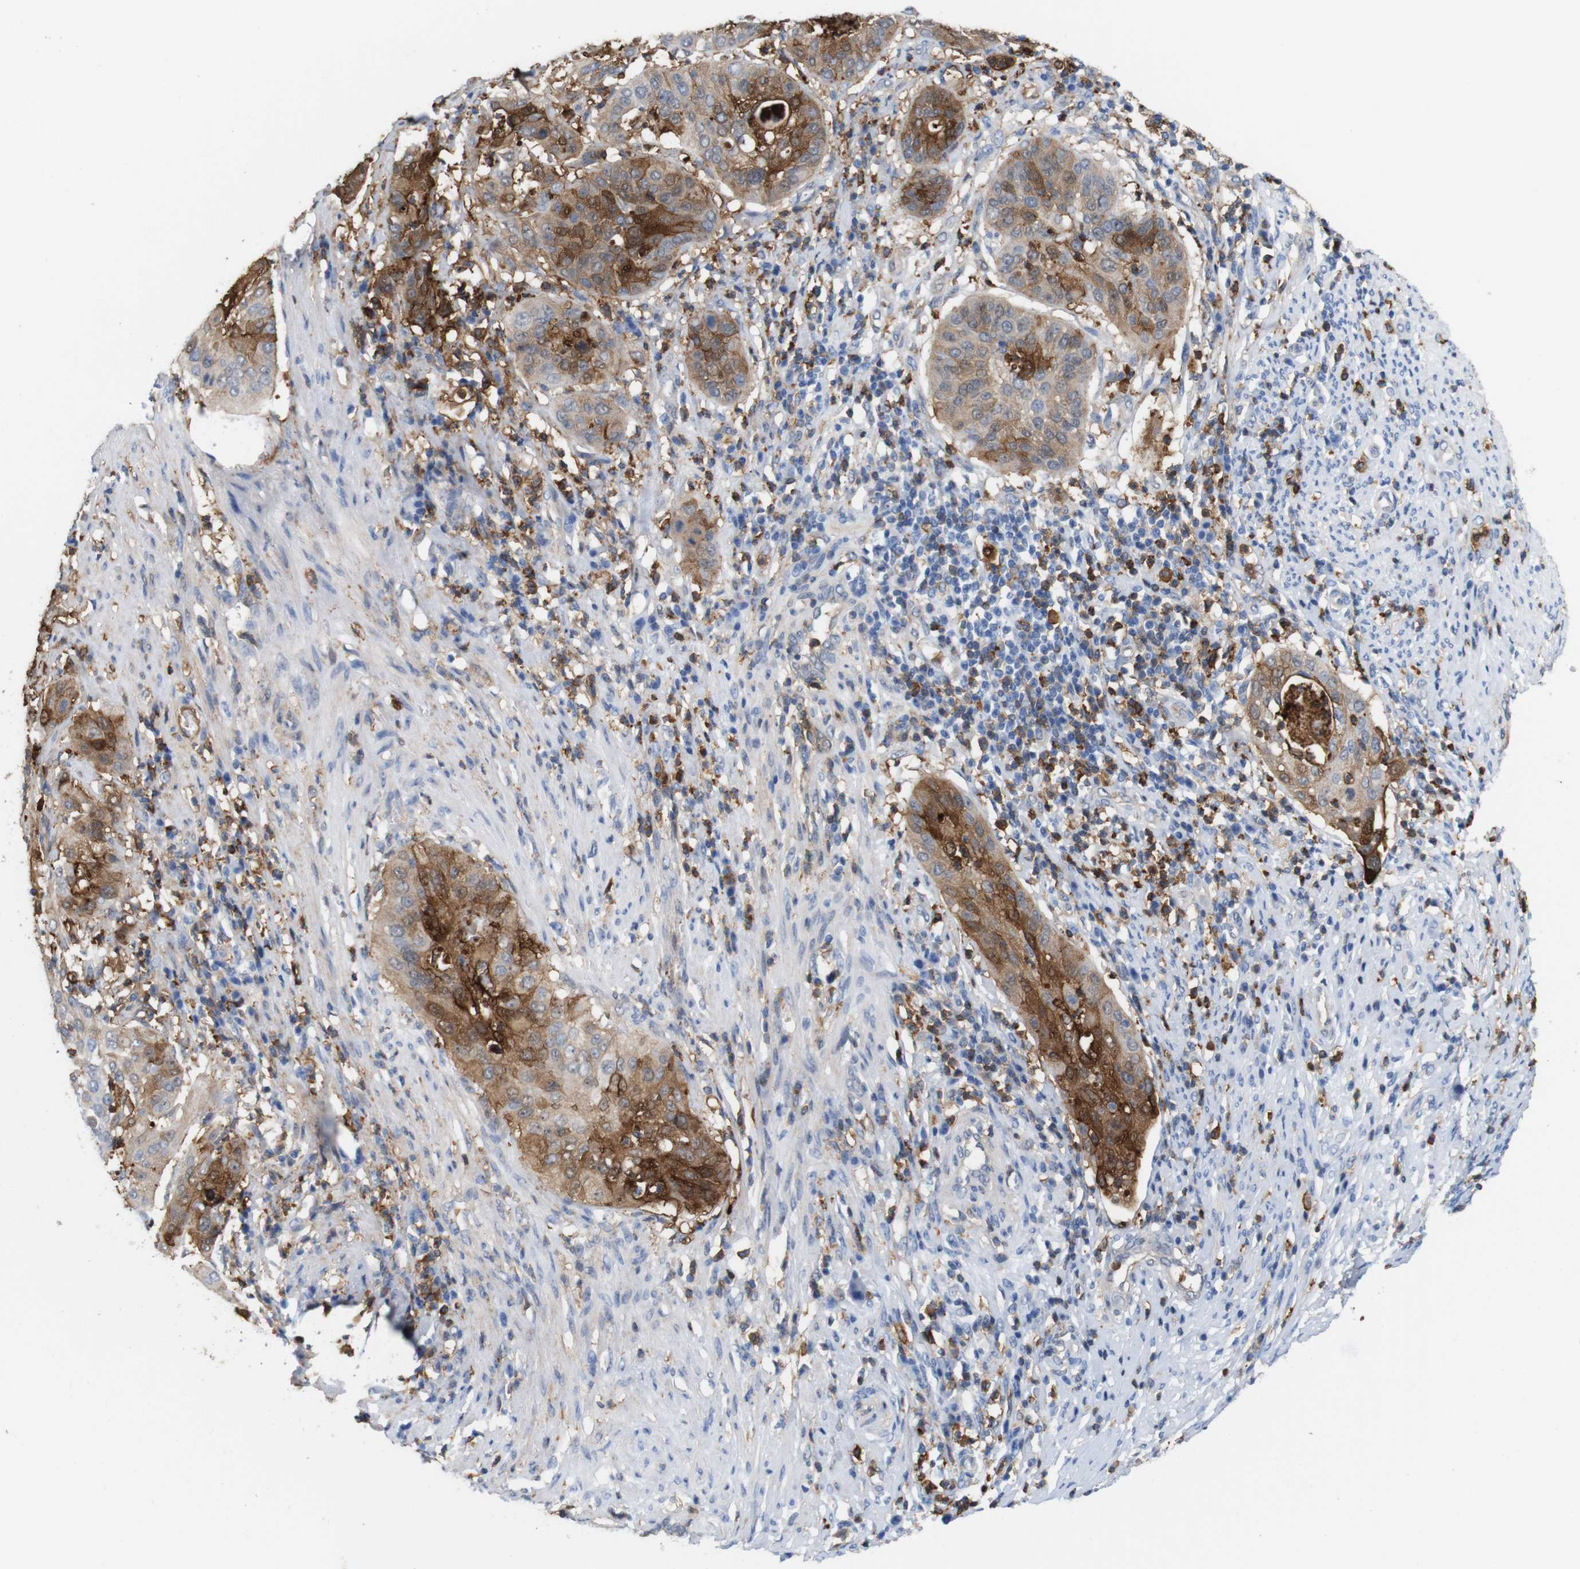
{"staining": {"intensity": "moderate", "quantity": "25%-75%", "location": "cytoplasmic/membranous"}, "tissue": "cervical cancer", "cell_type": "Tumor cells", "image_type": "cancer", "snomed": [{"axis": "morphology", "description": "Normal tissue, NOS"}, {"axis": "morphology", "description": "Squamous cell carcinoma, NOS"}, {"axis": "topography", "description": "Cervix"}], "caption": "IHC of human squamous cell carcinoma (cervical) displays medium levels of moderate cytoplasmic/membranous expression in approximately 25%-75% of tumor cells.", "gene": "ANXA1", "patient": {"sex": "female", "age": 39}}